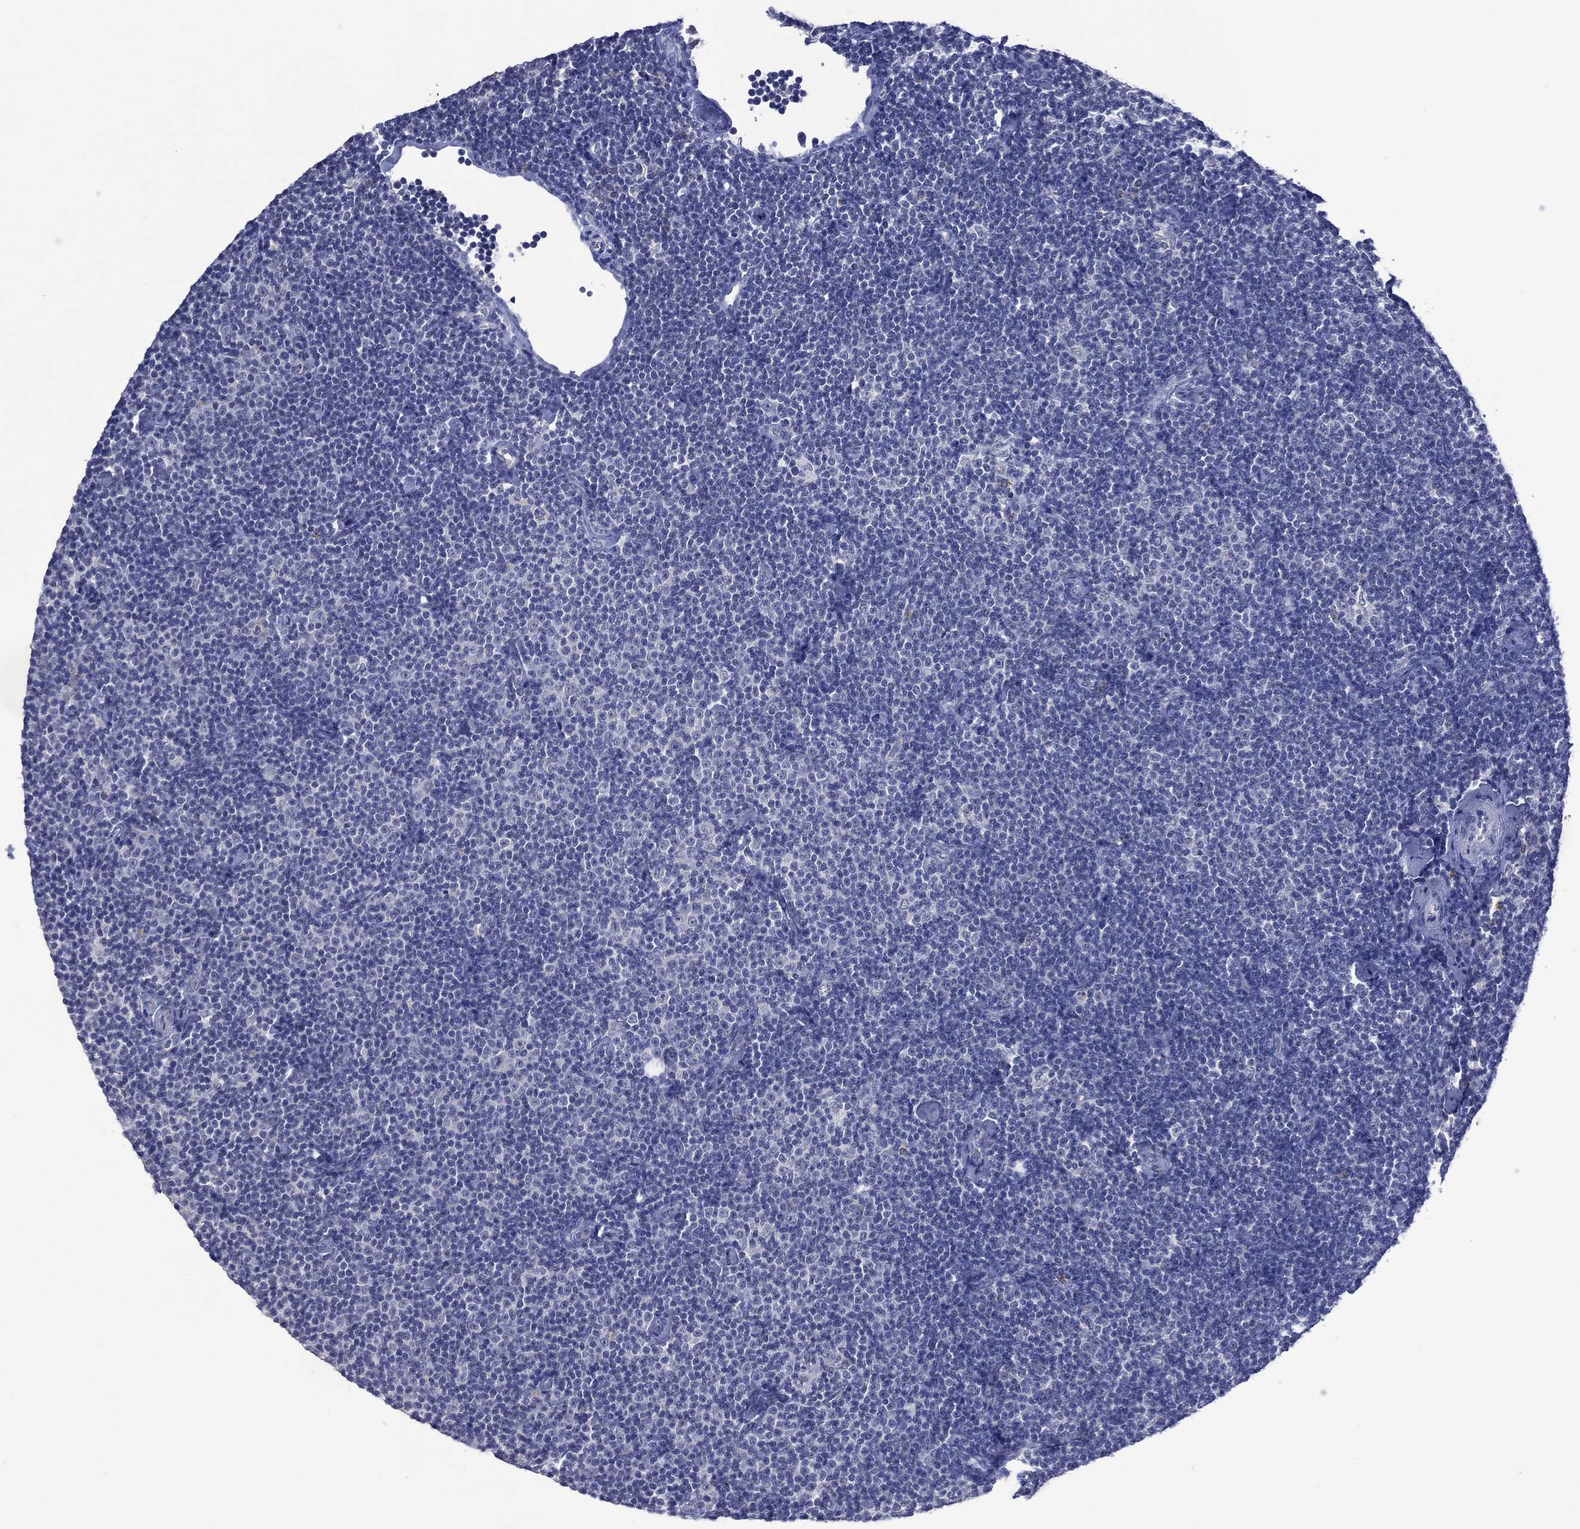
{"staining": {"intensity": "negative", "quantity": "none", "location": "none"}, "tissue": "lymphoma", "cell_type": "Tumor cells", "image_type": "cancer", "snomed": [{"axis": "morphology", "description": "Malignant lymphoma, non-Hodgkin's type, Low grade"}, {"axis": "topography", "description": "Lymph node"}], "caption": "Immunohistochemical staining of human malignant lymphoma, non-Hodgkin's type (low-grade) shows no significant staining in tumor cells.", "gene": "ASB10", "patient": {"sex": "male", "age": 81}}